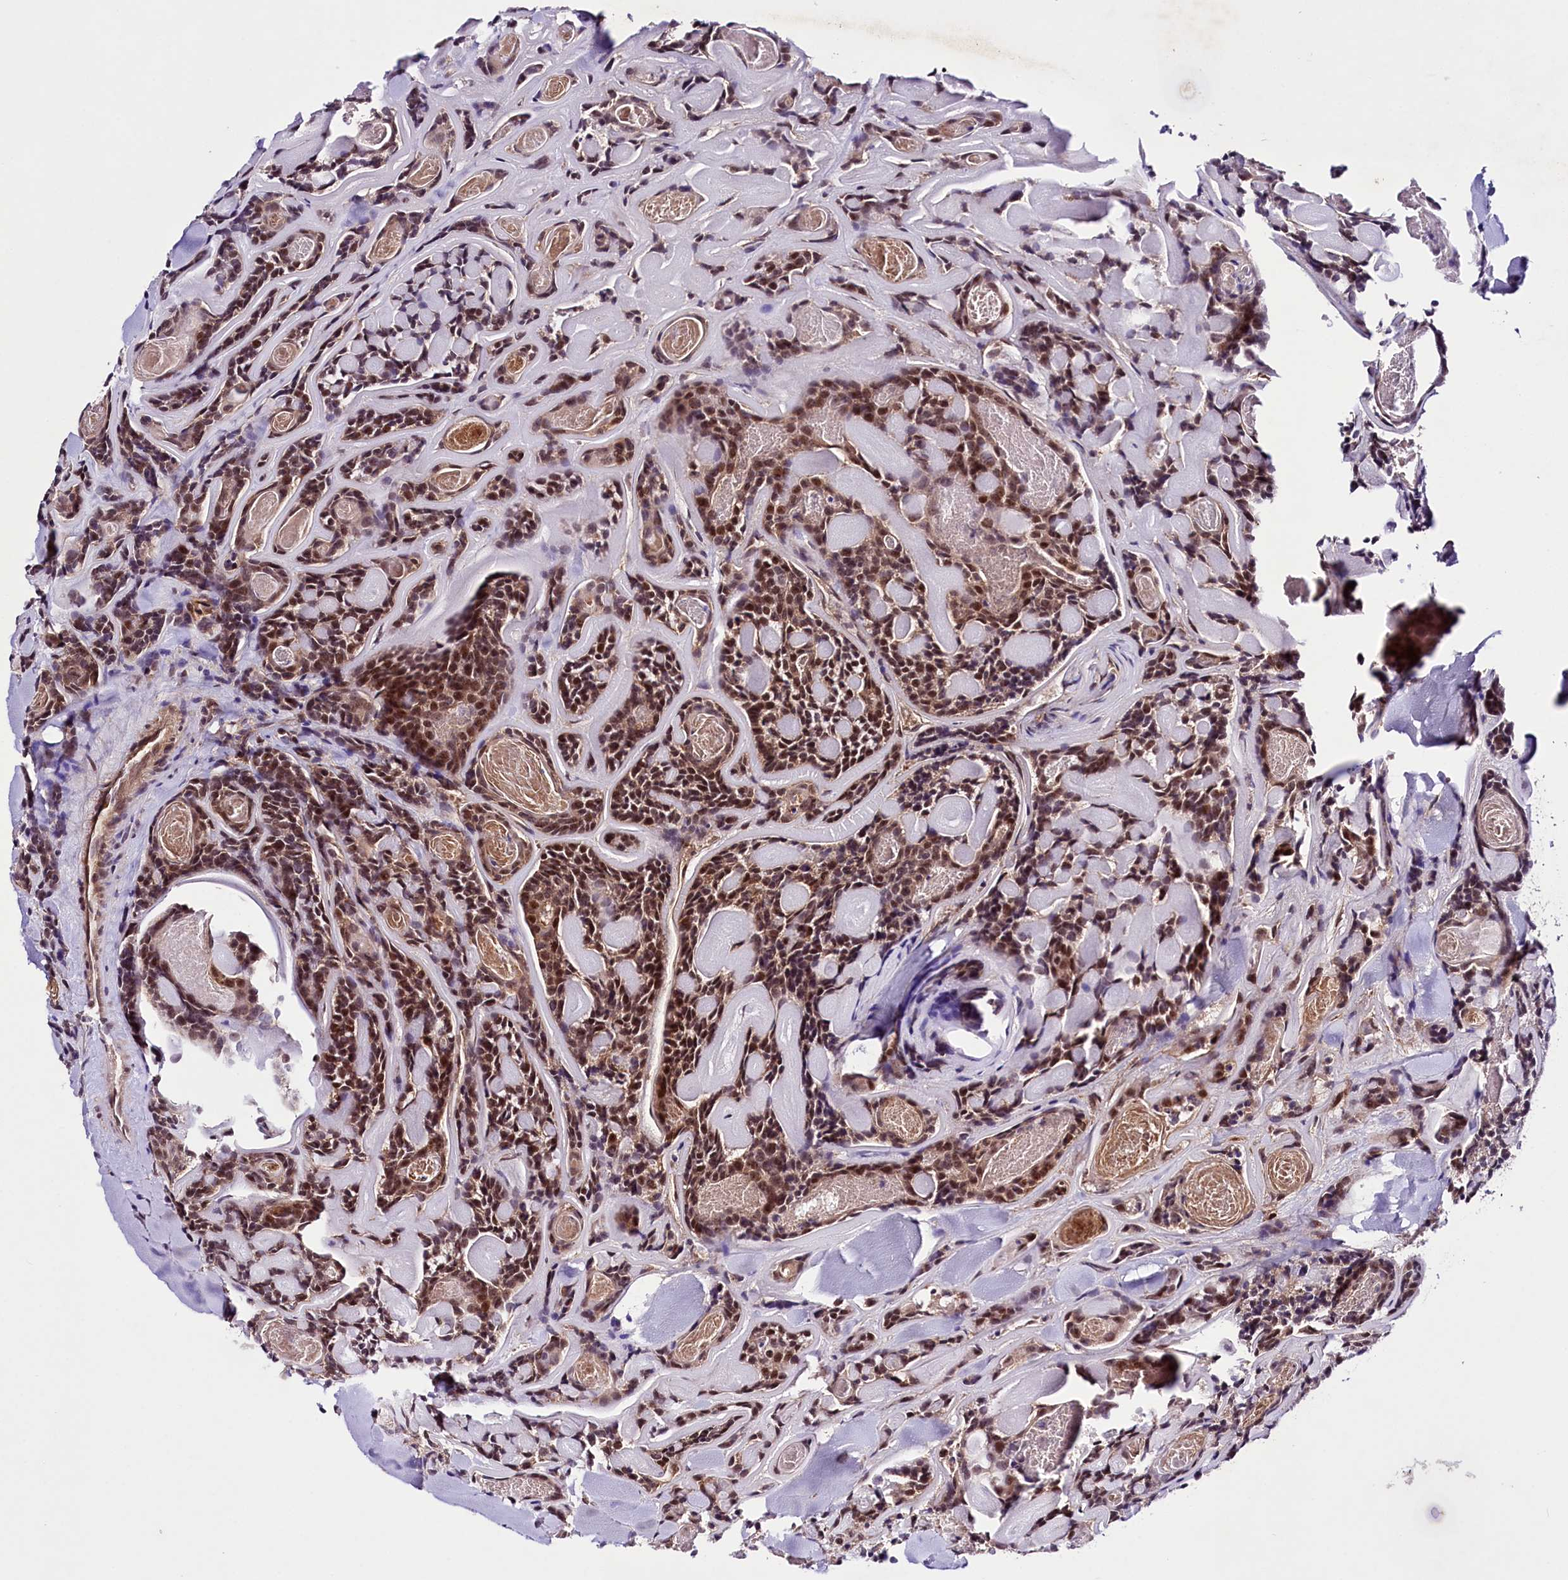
{"staining": {"intensity": "moderate", "quantity": ">75%", "location": "cytoplasmic/membranous,nuclear"}, "tissue": "head and neck cancer", "cell_type": "Tumor cells", "image_type": "cancer", "snomed": [{"axis": "morphology", "description": "Adenocarcinoma, NOS"}, {"axis": "topography", "description": "Salivary gland"}, {"axis": "topography", "description": "Head-Neck"}], "caption": "A brown stain labels moderate cytoplasmic/membranous and nuclear expression of a protein in human head and neck cancer tumor cells. Using DAB (brown) and hematoxylin (blue) stains, captured at high magnification using brightfield microscopy.", "gene": "PHLDB1", "patient": {"sex": "female", "age": 63}}